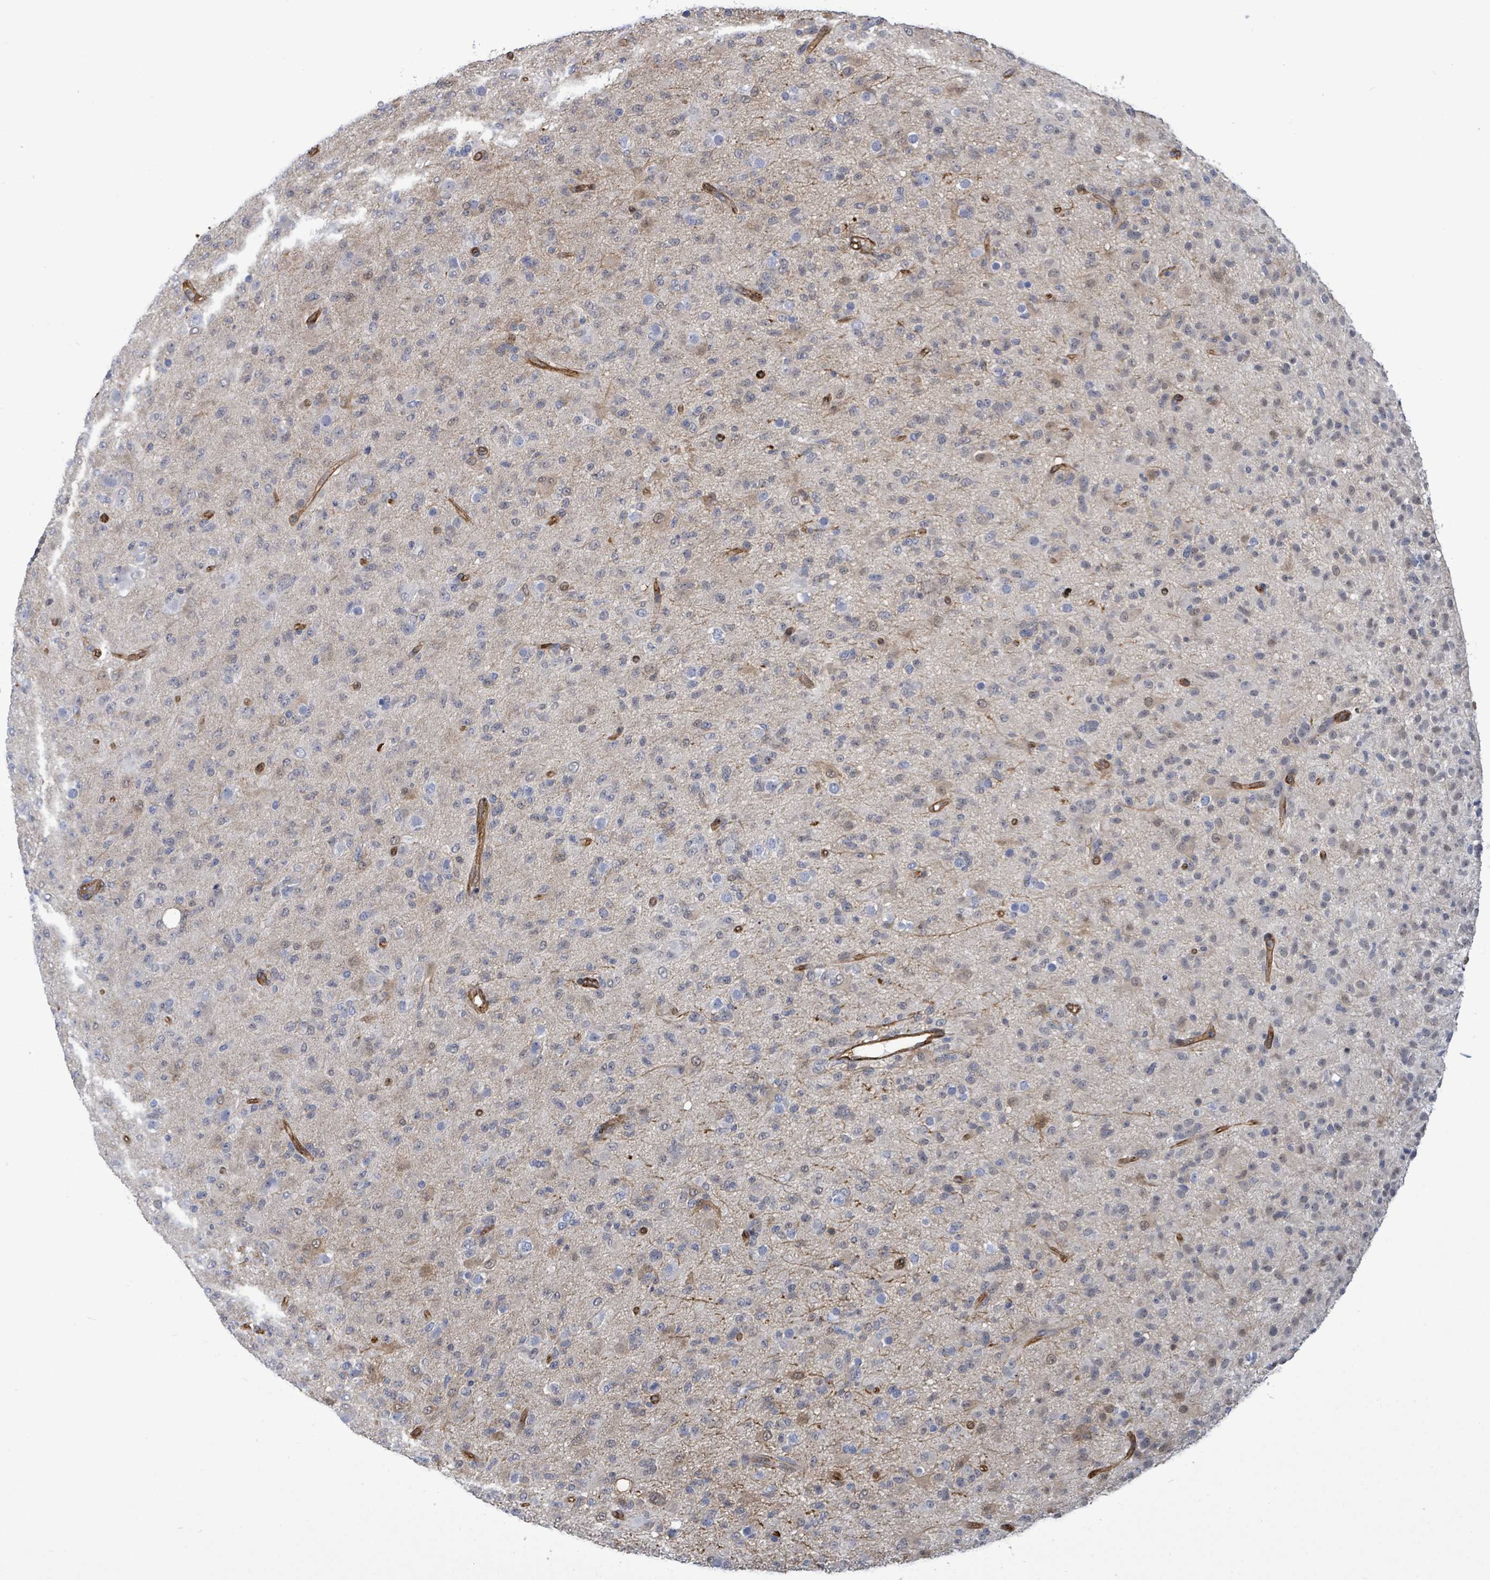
{"staining": {"intensity": "negative", "quantity": "none", "location": "none"}, "tissue": "glioma", "cell_type": "Tumor cells", "image_type": "cancer", "snomed": [{"axis": "morphology", "description": "Glioma, malignant, Low grade"}, {"axis": "topography", "description": "Brain"}], "caption": "Tumor cells show no significant protein expression in malignant glioma (low-grade).", "gene": "PRKRIP1", "patient": {"sex": "male", "age": 65}}